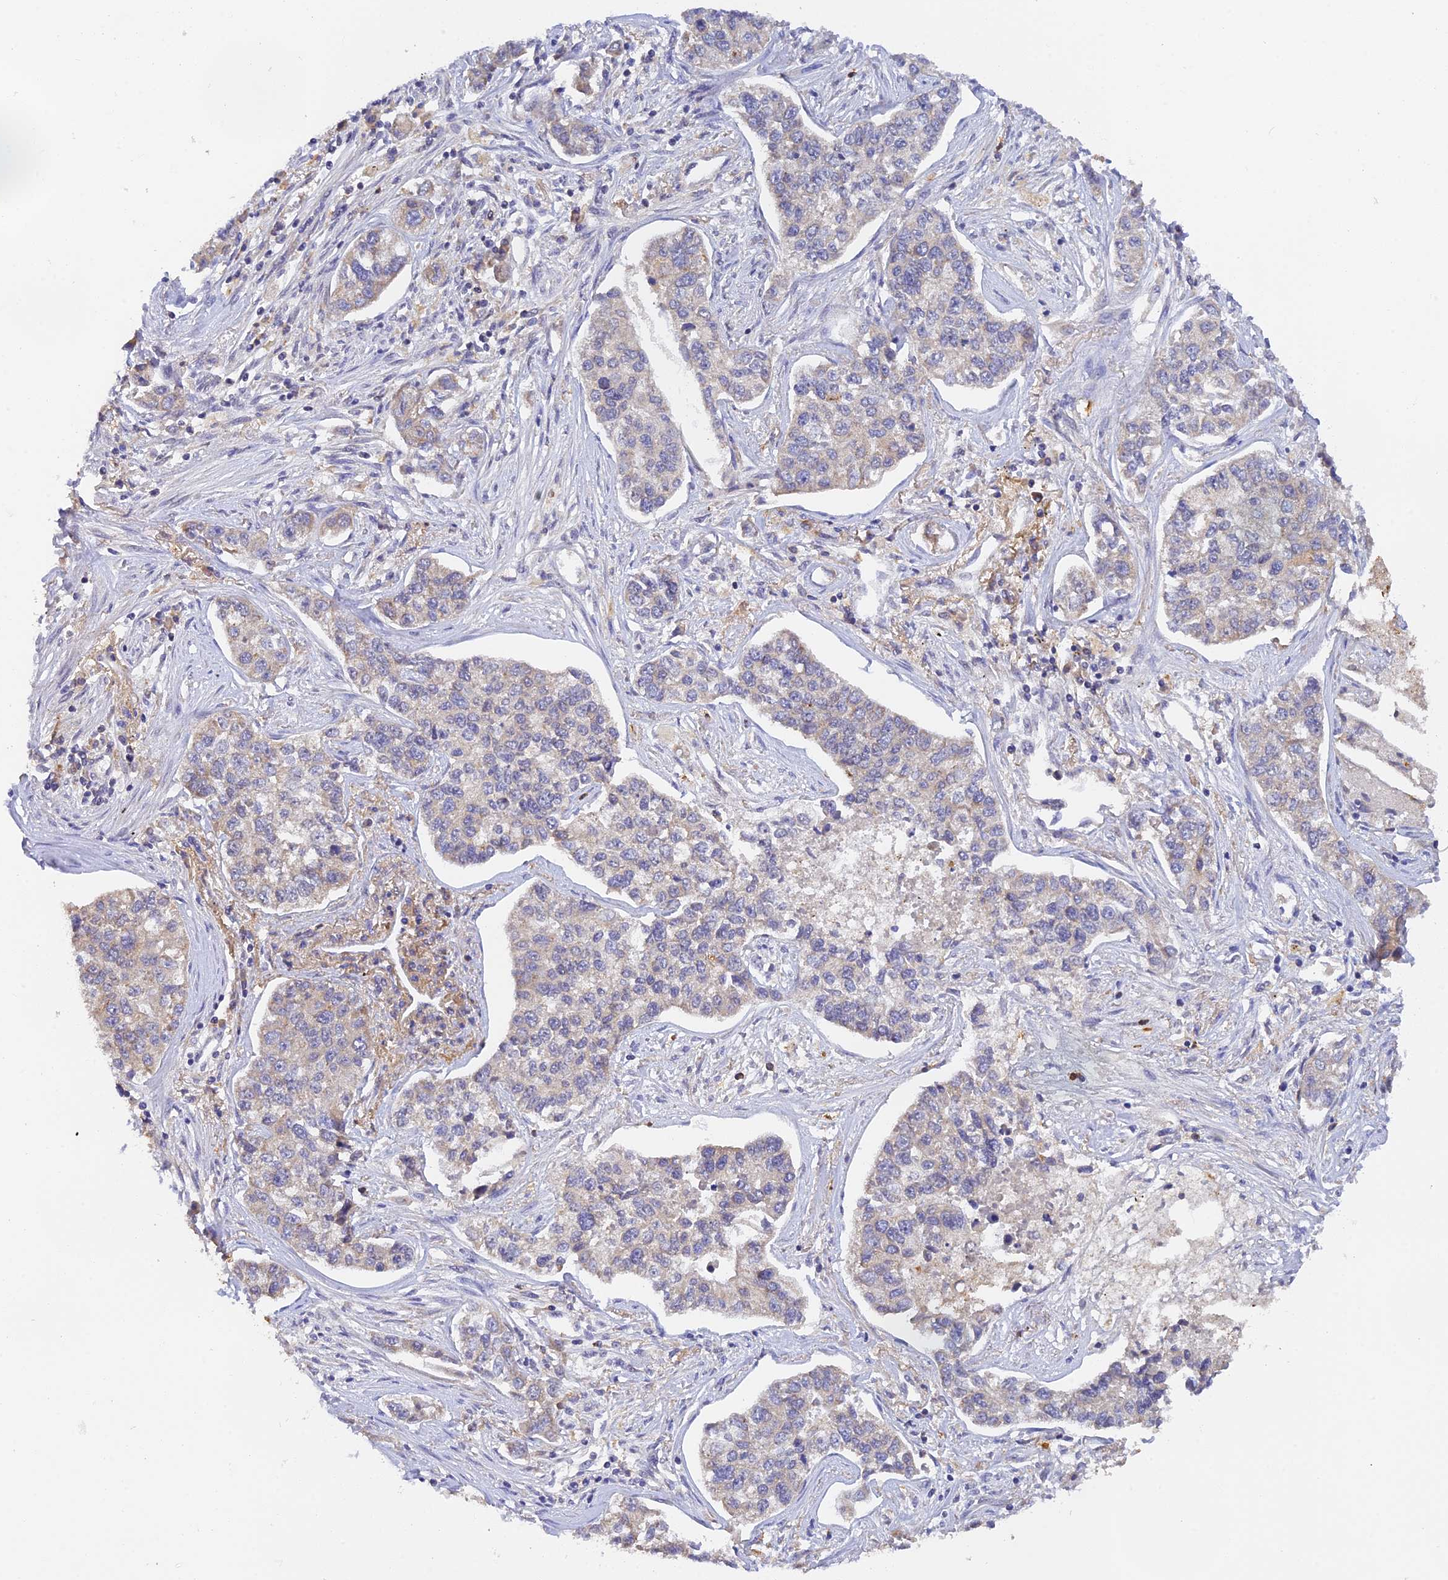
{"staining": {"intensity": "weak", "quantity": "<25%", "location": "cytoplasmic/membranous"}, "tissue": "lung cancer", "cell_type": "Tumor cells", "image_type": "cancer", "snomed": [{"axis": "morphology", "description": "Adenocarcinoma, NOS"}, {"axis": "topography", "description": "Lung"}], "caption": "This is an immunohistochemistry (IHC) photomicrograph of human lung cancer. There is no expression in tumor cells.", "gene": "PEX16", "patient": {"sex": "male", "age": 49}}